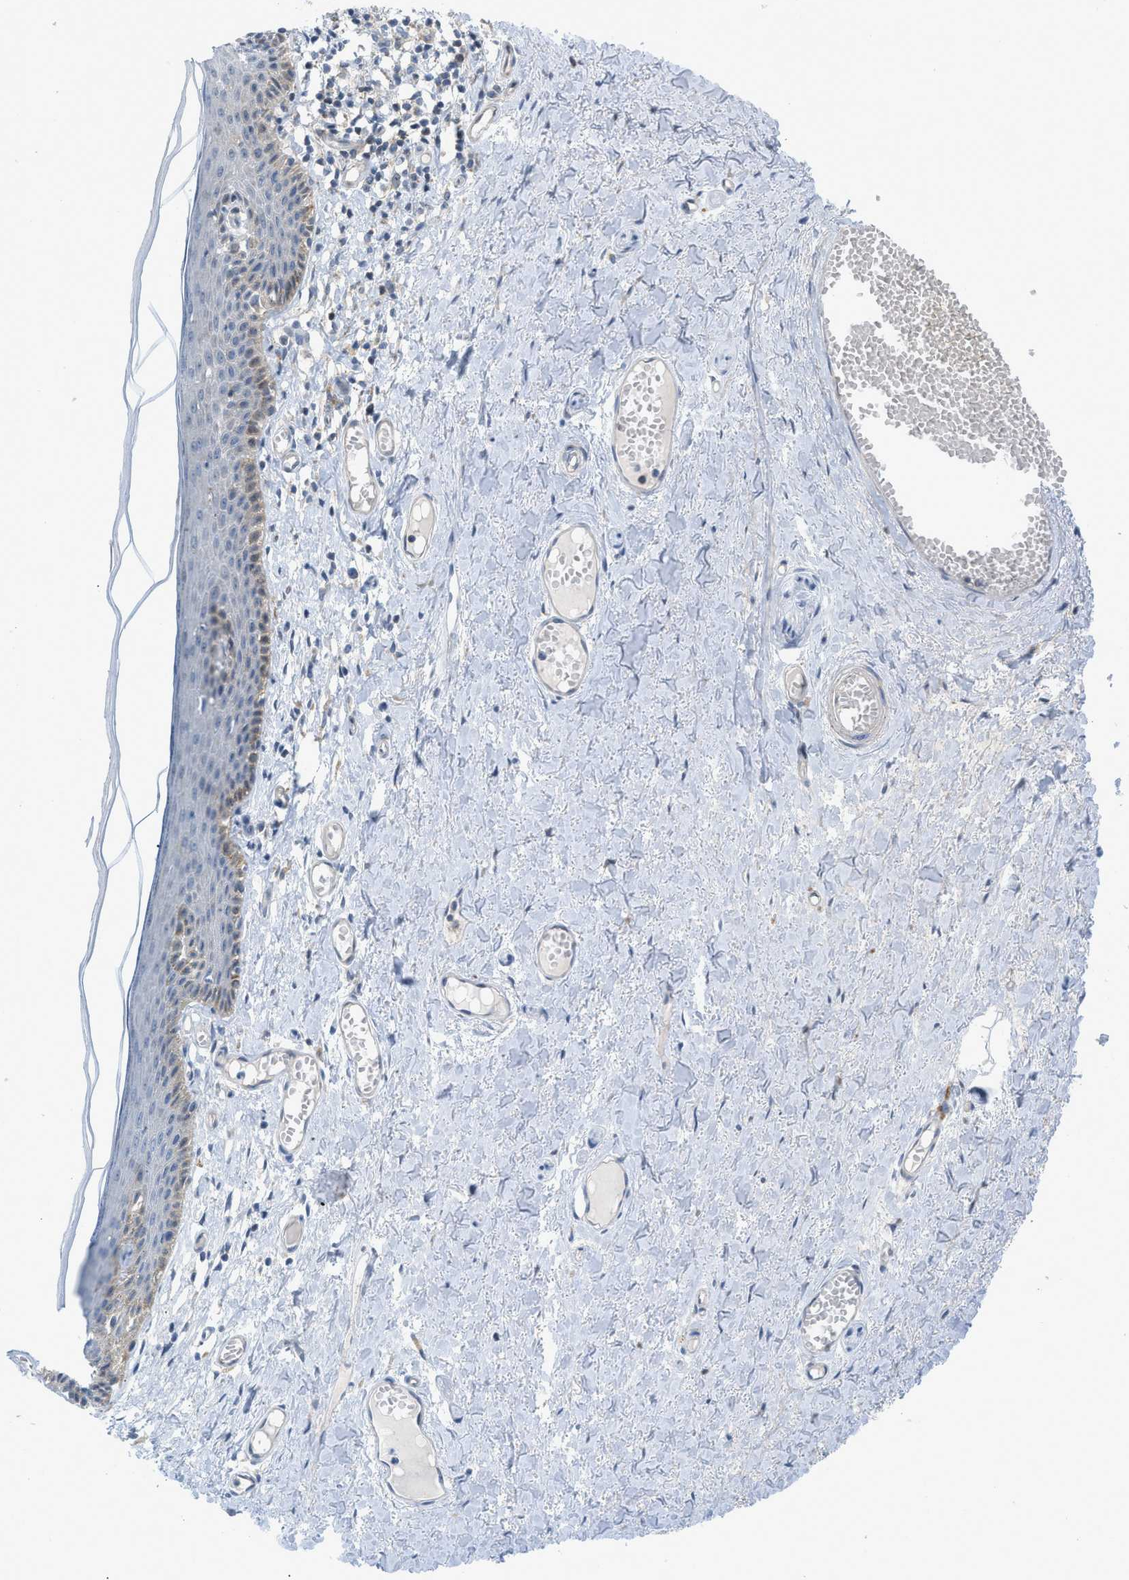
{"staining": {"intensity": "weak", "quantity": "<25%", "location": "cytoplasmic/membranous"}, "tissue": "skin", "cell_type": "Epidermal cells", "image_type": "normal", "snomed": [{"axis": "morphology", "description": "Normal tissue, NOS"}, {"axis": "topography", "description": "Adipose tissue"}, {"axis": "topography", "description": "Vascular tissue"}, {"axis": "topography", "description": "Anal"}, {"axis": "topography", "description": "Peripheral nerve tissue"}], "caption": "The immunohistochemistry (IHC) micrograph has no significant positivity in epidermal cells of skin. (DAB (3,3'-diaminobenzidine) immunohistochemistry (IHC) with hematoxylin counter stain).", "gene": "RBBP9", "patient": {"sex": "female", "age": 54}}